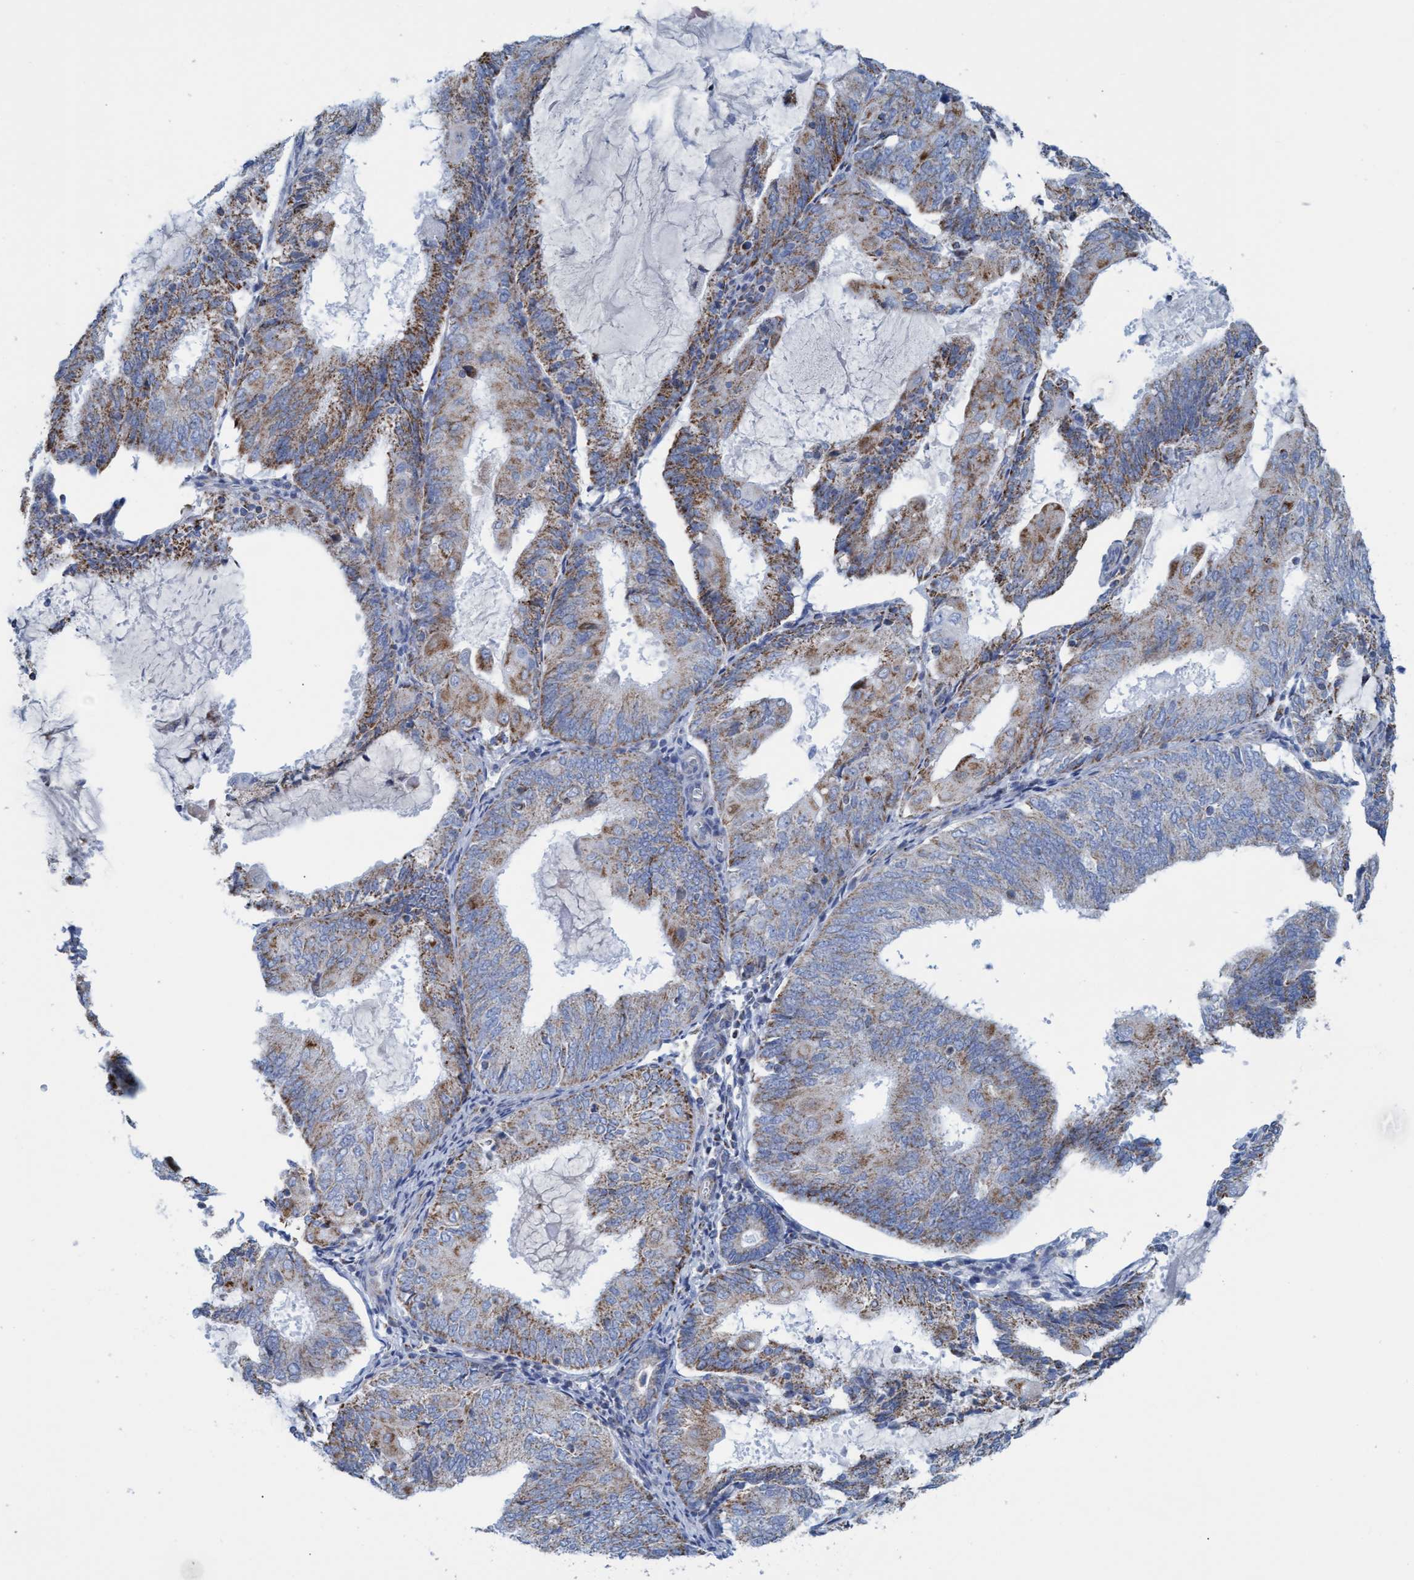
{"staining": {"intensity": "moderate", "quantity": ">75%", "location": "cytoplasmic/membranous"}, "tissue": "endometrial cancer", "cell_type": "Tumor cells", "image_type": "cancer", "snomed": [{"axis": "morphology", "description": "Adenocarcinoma, NOS"}, {"axis": "topography", "description": "Endometrium"}], "caption": "The micrograph shows a brown stain indicating the presence of a protein in the cytoplasmic/membranous of tumor cells in adenocarcinoma (endometrial). The staining is performed using DAB brown chromogen to label protein expression. The nuclei are counter-stained blue using hematoxylin.", "gene": "GGA3", "patient": {"sex": "female", "age": 81}}